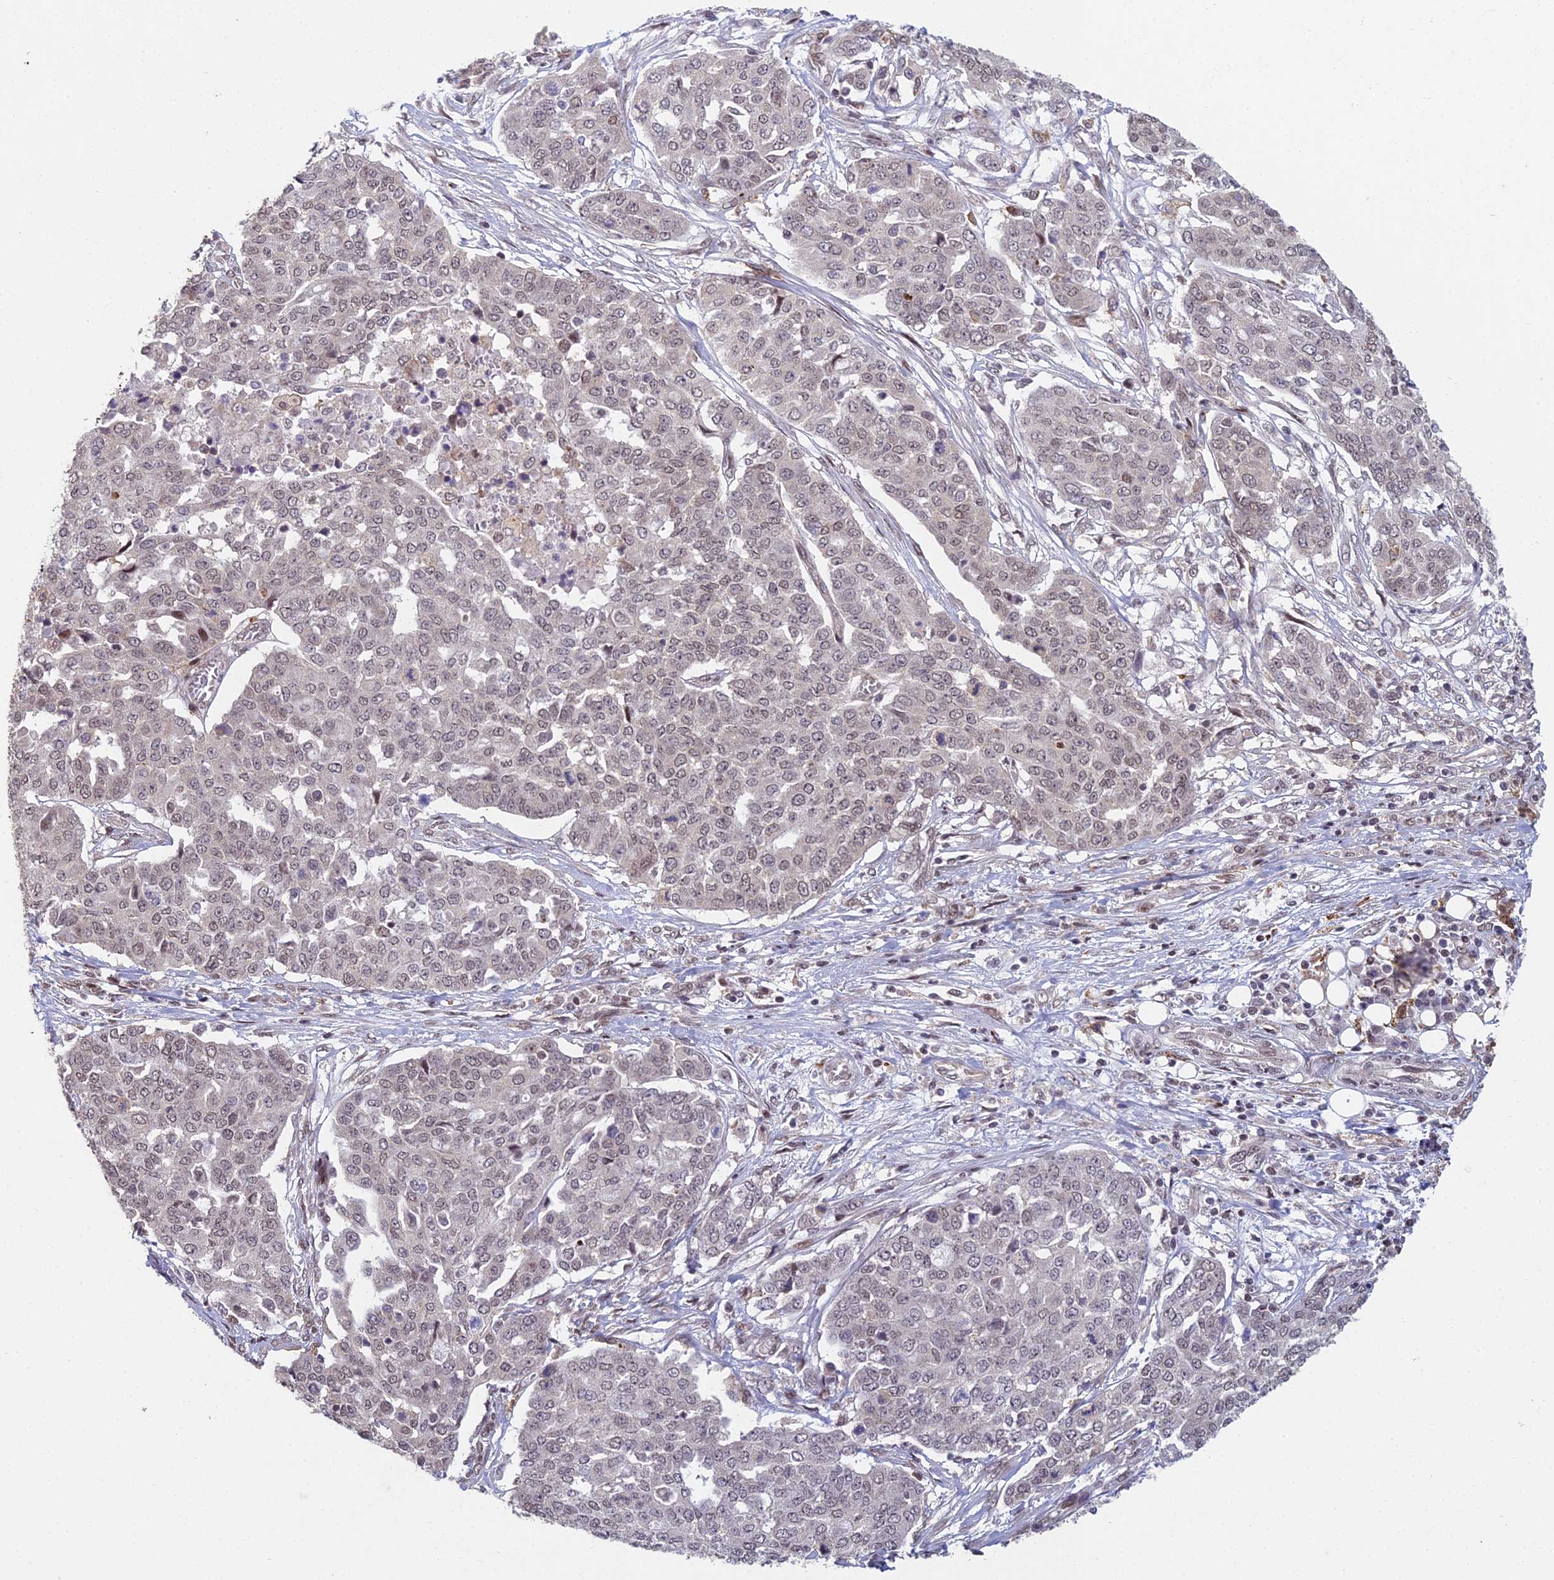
{"staining": {"intensity": "weak", "quantity": ">75%", "location": "nuclear"}, "tissue": "ovarian cancer", "cell_type": "Tumor cells", "image_type": "cancer", "snomed": [{"axis": "morphology", "description": "Cystadenocarcinoma, serous, NOS"}, {"axis": "topography", "description": "Soft tissue"}, {"axis": "topography", "description": "Ovary"}], "caption": "Weak nuclear protein expression is identified in about >75% of tumor cells in ovarian cancer (serous cystadenocarcinoma). Using DAB (3,3'-diaminobenzidine) (brown) and hematoxylin (blue) stains, captured at high magnification using brightfield microscopy.", "gene": "ABHD17A", "patient": {"sex": "female", "age": 57}}